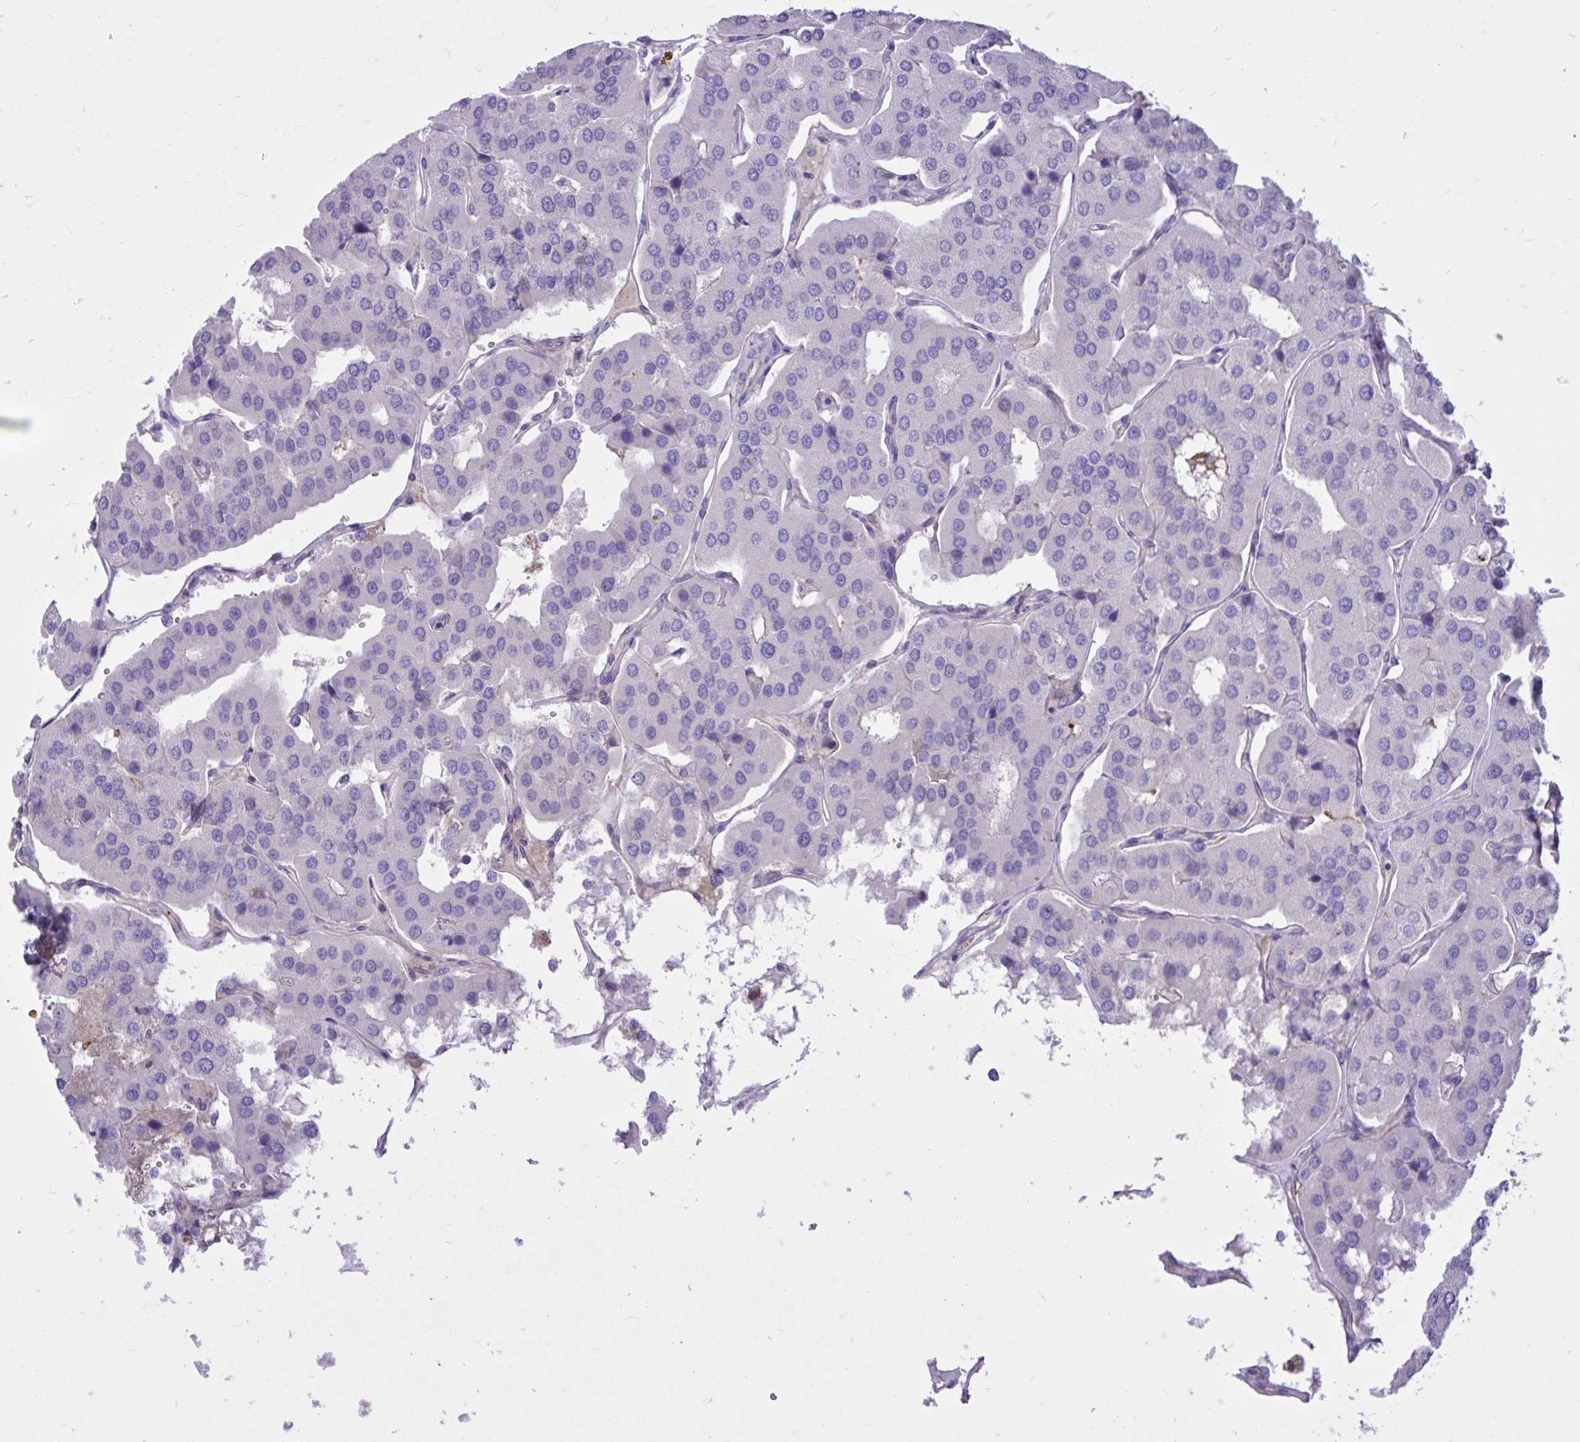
{"staining": {"intensity": "negative", "quantity": "none", "location": "none"}, "tissue": "parathyroid gland", "cell_type": "Glandular cells", "image_type": "normal", "snomed": [{"axis": "morphology", "description": "Normal tissue, NOS"}, {"axis": "morphology", "description": "Adenoma, NOS"}, {"axis": "topography", "description": "Parathyroid gland"}], "caption": "Immunohistochemical staining of benign human parathyroid gland displays no significant staining in glandular cells. (DAB (3,3'-diaminobenzidine) immunohistochemistry, high magnification).", "gene": "TLR7", "patient": {"sex": "female", "age": 86}}